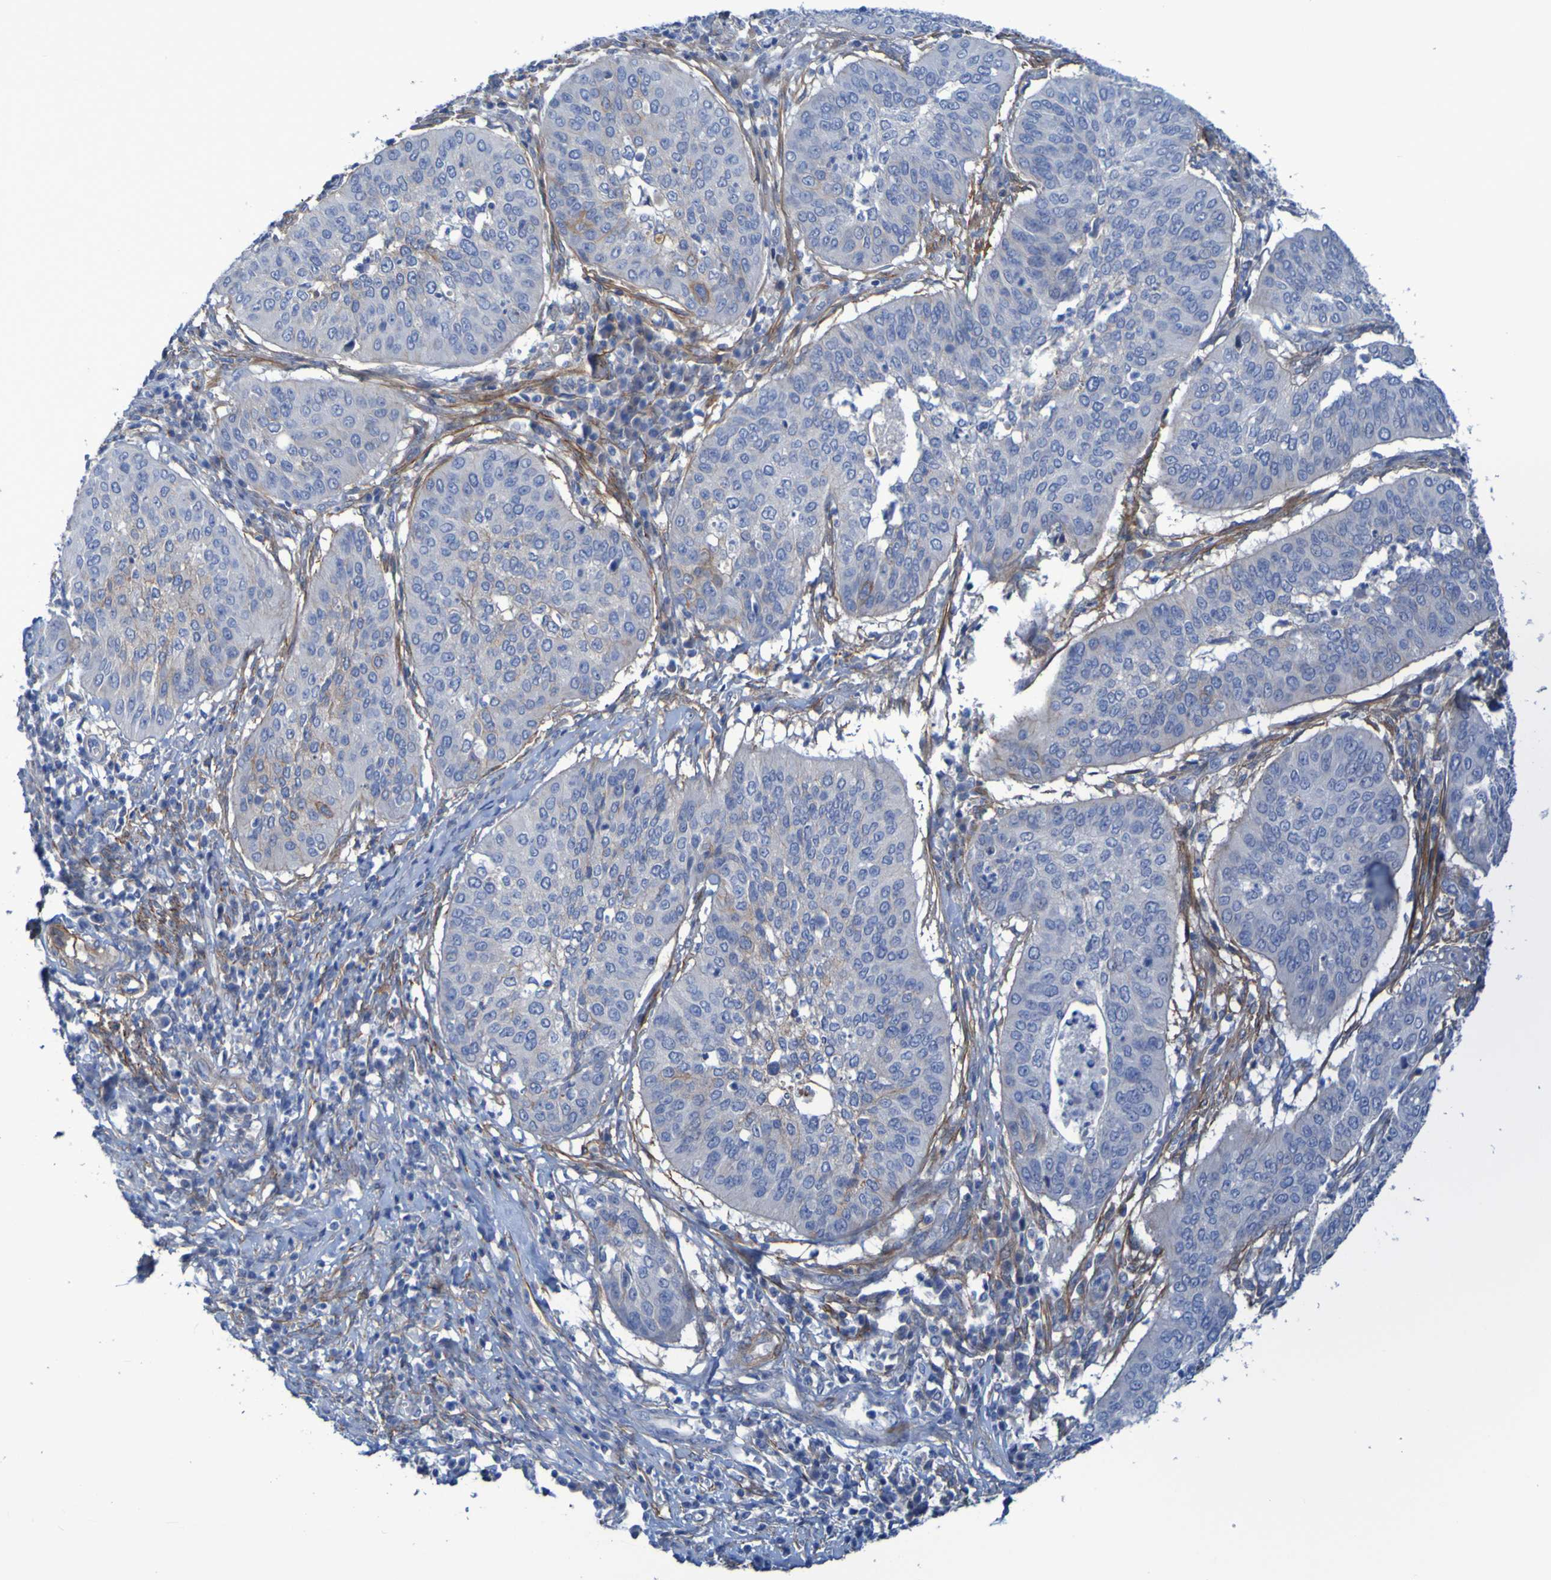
{"staining": {"intensity": "moderate", "quantity": "<25%", "location": "cytoplasmic/membranous"}, "tissue": "cervical cancer", "cell_type": "Tumor cells", "image_type": "cancer", "snomed": [{"axis": "morphology", "description": "Normal tissue, NOS"}, {"axis": "morphology", "description": "Squamous cell carcinoma, NOS"}, {"axis": "topography", "description": "Cervix"}], "caption": "Brown immunohistochemical staining in human squamous cell carcinoma (cervical) shows moderate cytoplasmic/membranous staining in approximately <25% of tumor cells. Immunohistochemistry stains the protein in brown and the nuclei are stained blue.", "gene": "LPP", "patient": {"sex": "female", "age": 39}}